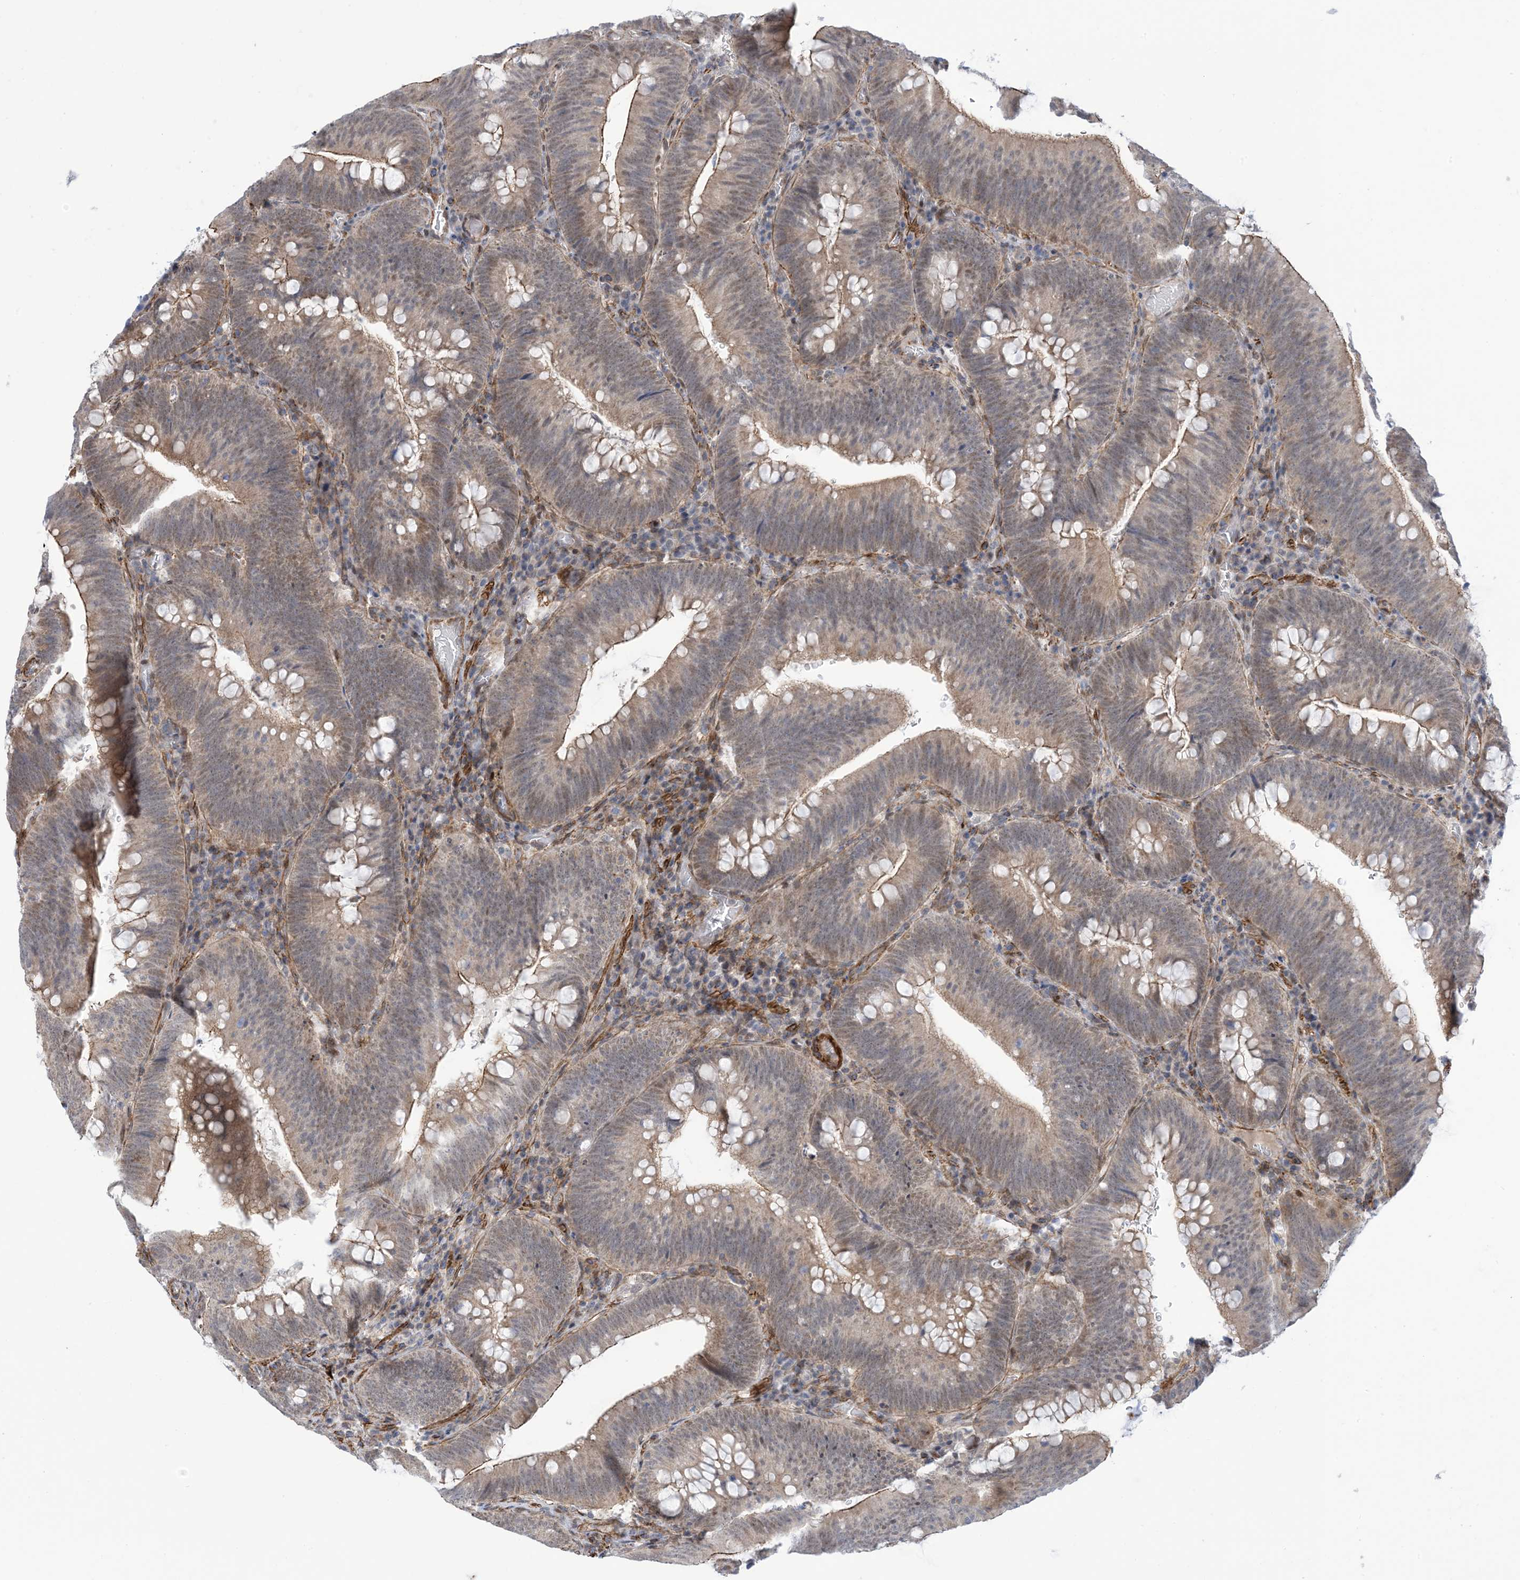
{"staining": {"intensity": "weak", "quantity": "25%-75%", "location": "cytoplasmic/membranous,nuclear"}, "tissue": "colorectal cancer", "cell_type": "Tumor cells", "image_type": "cancer", "snomed": [{"axis": "morphology", "description": "Normal tissue, NOS"}, {"axis": "topography", "description": "Colon"}], "caption": "Colorectal cancer stained for a protein (brown) displays weak cytoplasmic/membranous and nuclear positive expression in about 25%-75% of tumor cells.", "gene": "ZNF8", "patient": {"sex": "female", "age": 82}}